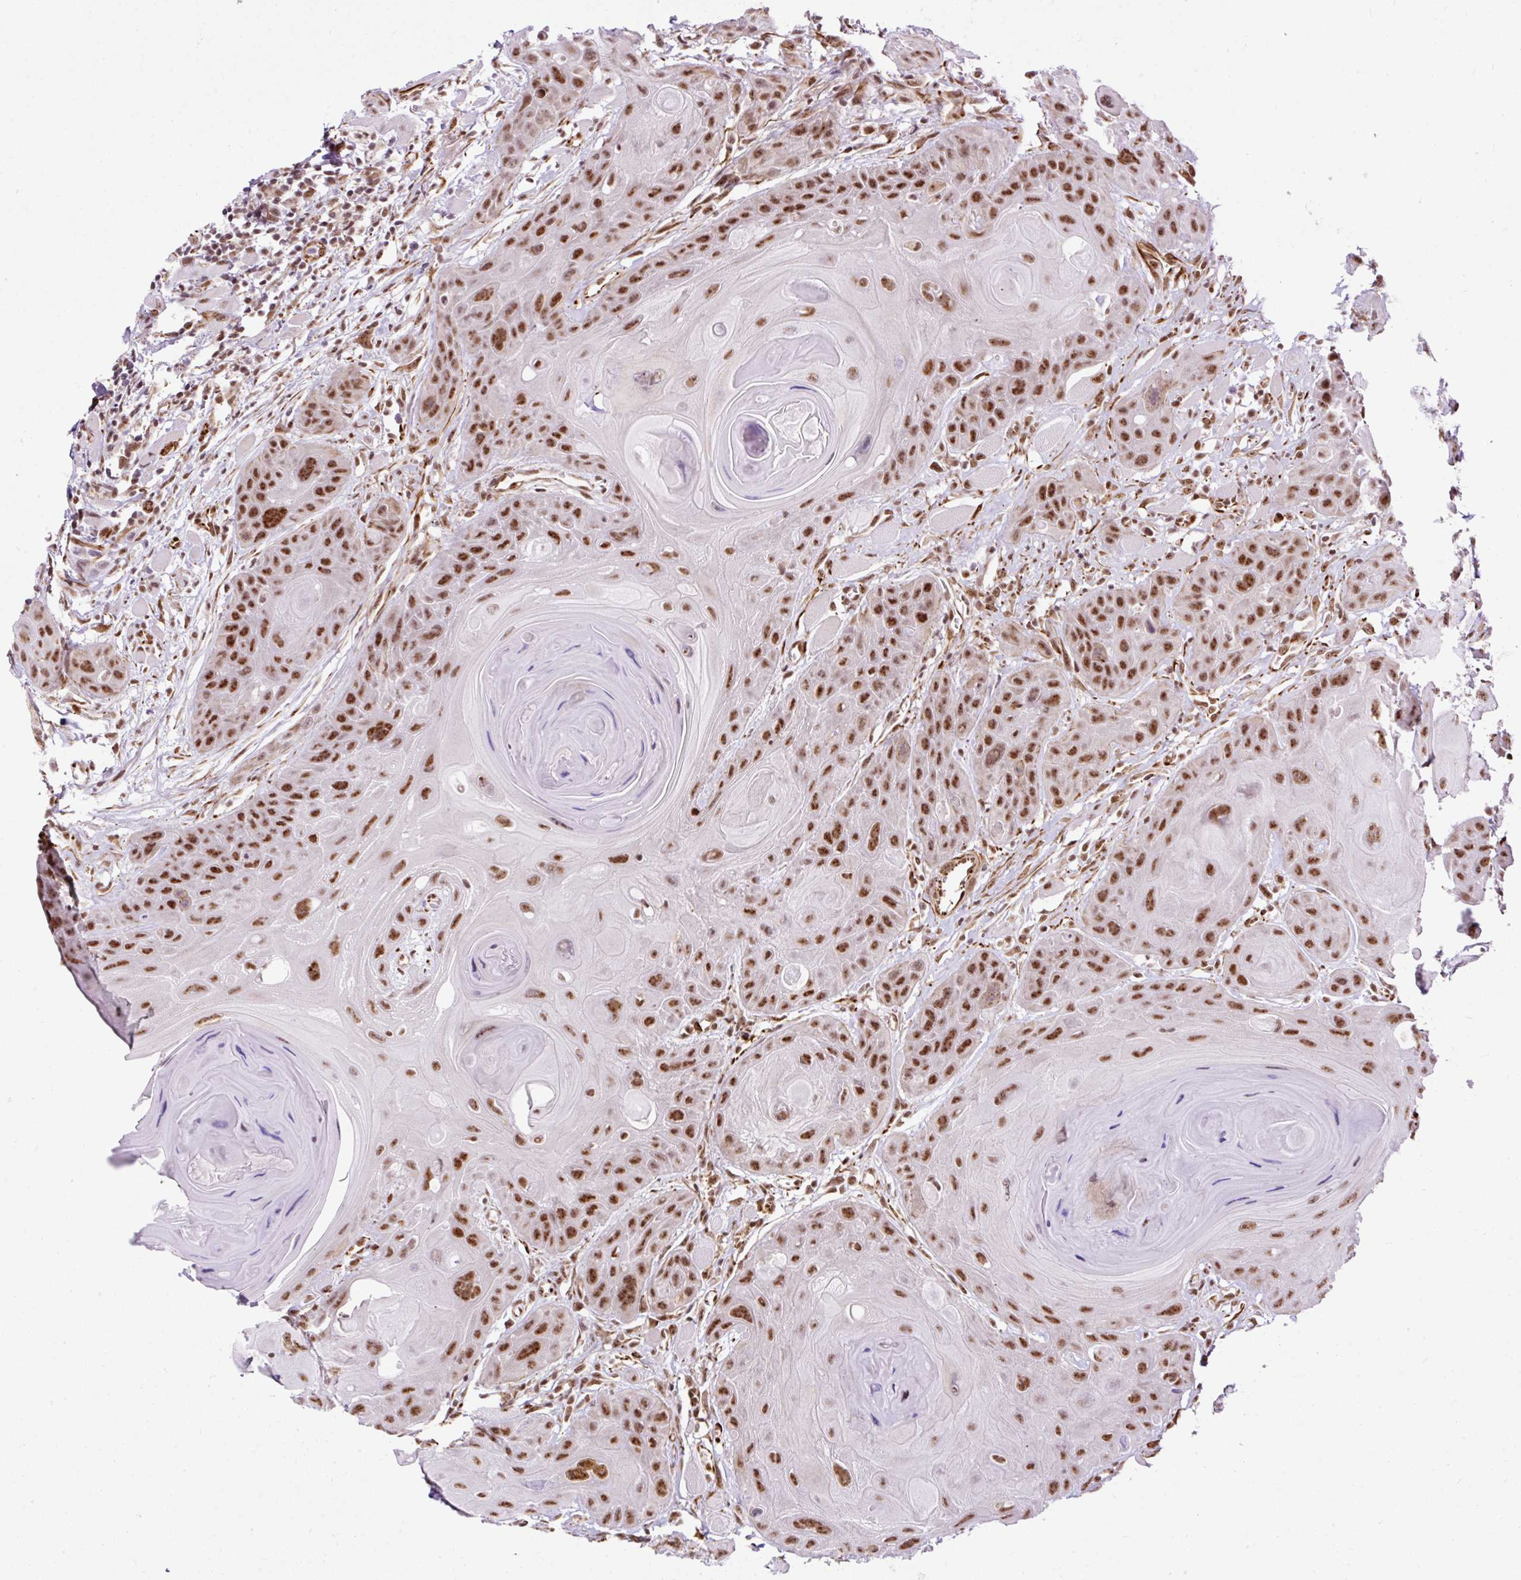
{"staining": {"intensity": "strong", "quantity": ">75%", "location": "nuclear"}, "tissue": "head and neck cancer", "cell_type": "Tumor cells", "image_type": "cancer", "snomed": [{"axis": "morphology", "description": "Squamous cell carcinoma, NOS"}, {"axis": "topography", "description": "Head-Neck"}], "caption": "Strong nuclear protein staining is present in about >75% of tumor cells in head and neck cancer.", "gene": "LUC7L2", "patient": {"sex": "female", "age": 59}}